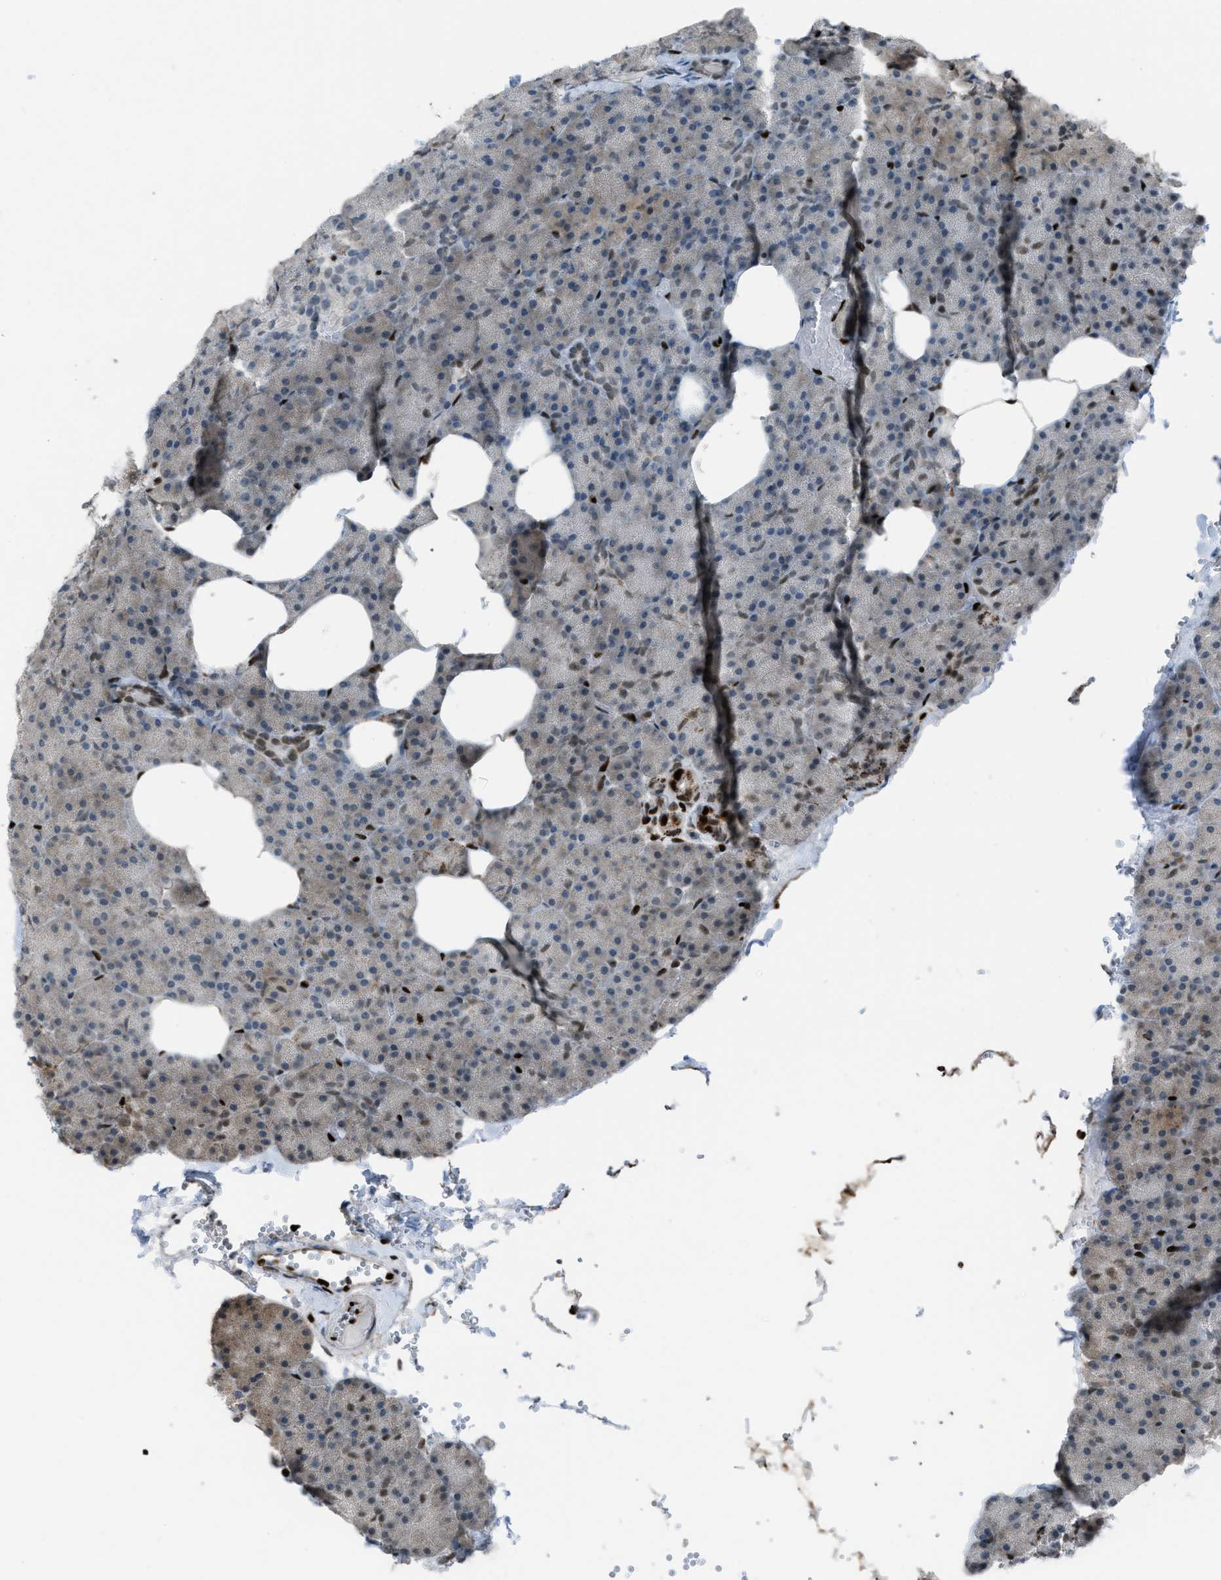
{"staining": {"intensity": "moderate", "quantity": "<25%", "location": "cytoplasmic/membranous,nuclear"}, "tissue": "pancreas", "cell_type": "Exocrine glandular cells", "image_type": "normal", "snomed": [{"axis": "morphology", "description": "Normal tissue, NOS"}, {"axis": "morphology", "description": "Carcinoid, malignant, NOS"}, {"axis": "topography", "description": "Pancreas"}], "caption": "IHC micrograph of benign pancreas: human pancreas stained using immunohistochemistry (IHC) displays low levels of moderate protein expression localized specifically in the cytoplasmic/membranous,nuclear of exocrine glandular cells, appearing as a cytoplasmic/membranous,nuclear brown color.", "gene": "SLFN5", "patient": {"sex": "female", "age": 35}}